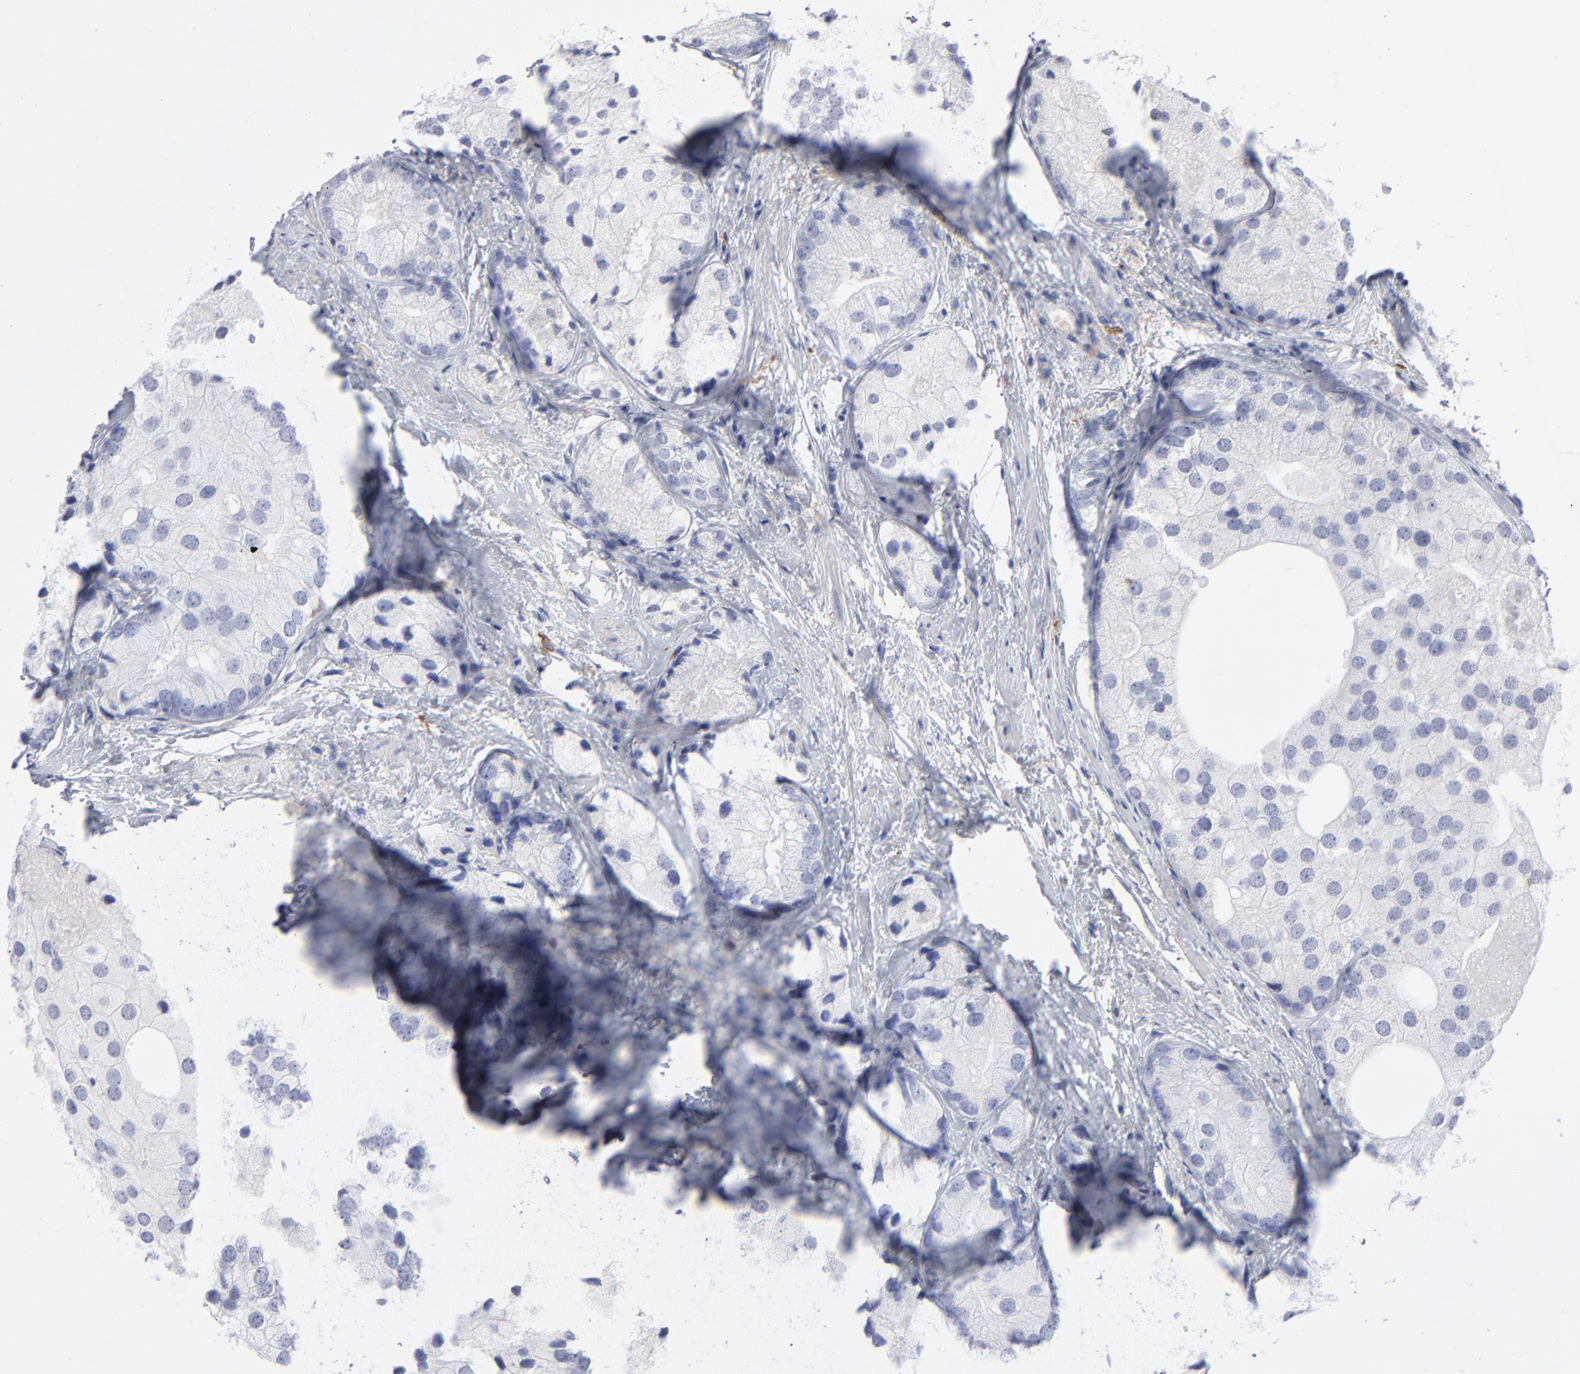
{"staining": {"intensity": "negative", "quantity": "none", "location": "none"}, "tissue": "prostate cancer", "cell_type": "Tumor cells", "image_type": "cancer", "snomed": [{"axis": "morphology", "description": "Adenocarcinoma, Low grade"}, {"axis": "topography", "description": "Prostate"}], "caption": "Adenocarcinoma (low-grade) (prostate) stained for a protein using IHC shows no staining tumor cells.", "gene": "LAT2", "patient": {"sex": "male", "age": 69}}